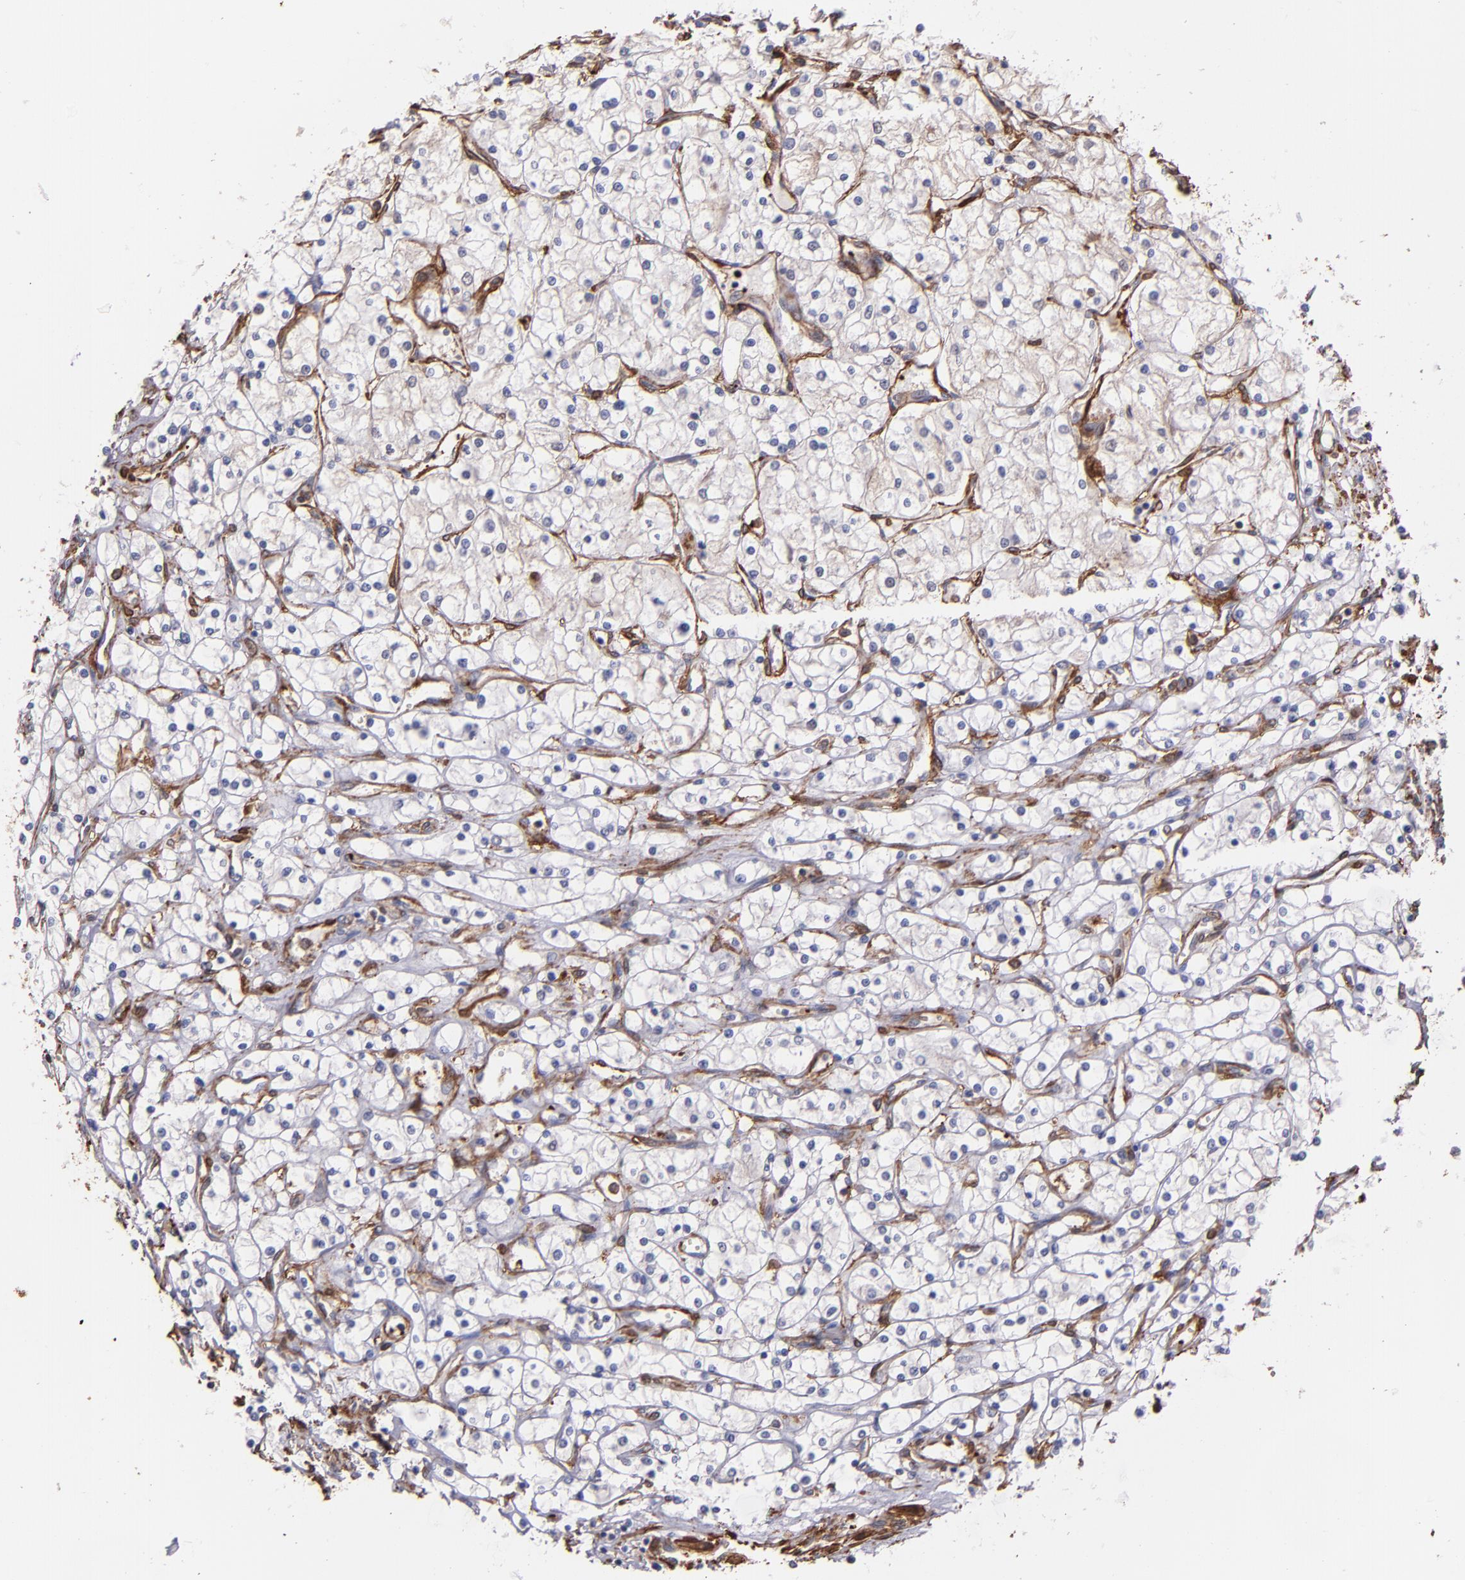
{"staining": {"intensity": "weak", "quantity": ">75%", "location": "cytoplasmic/membranous"}, "tissue": "renal cancer", "cell_type": "Tumor cells", "image_type": "cancer", "snomed": [{"axis": "morphology", "description": "Adenocarcinoma, NOS"}, {"axis": "topography", "description": "Kidney"}], "caption": "Immunohistochemistry of adenocarcinoma (renal) shows low levels of weak cytoplasmic/membranous positivity in approximately >75% of tumor cells.", "gene": "VCL", "patient": {"sex": "male", "age": 61}}